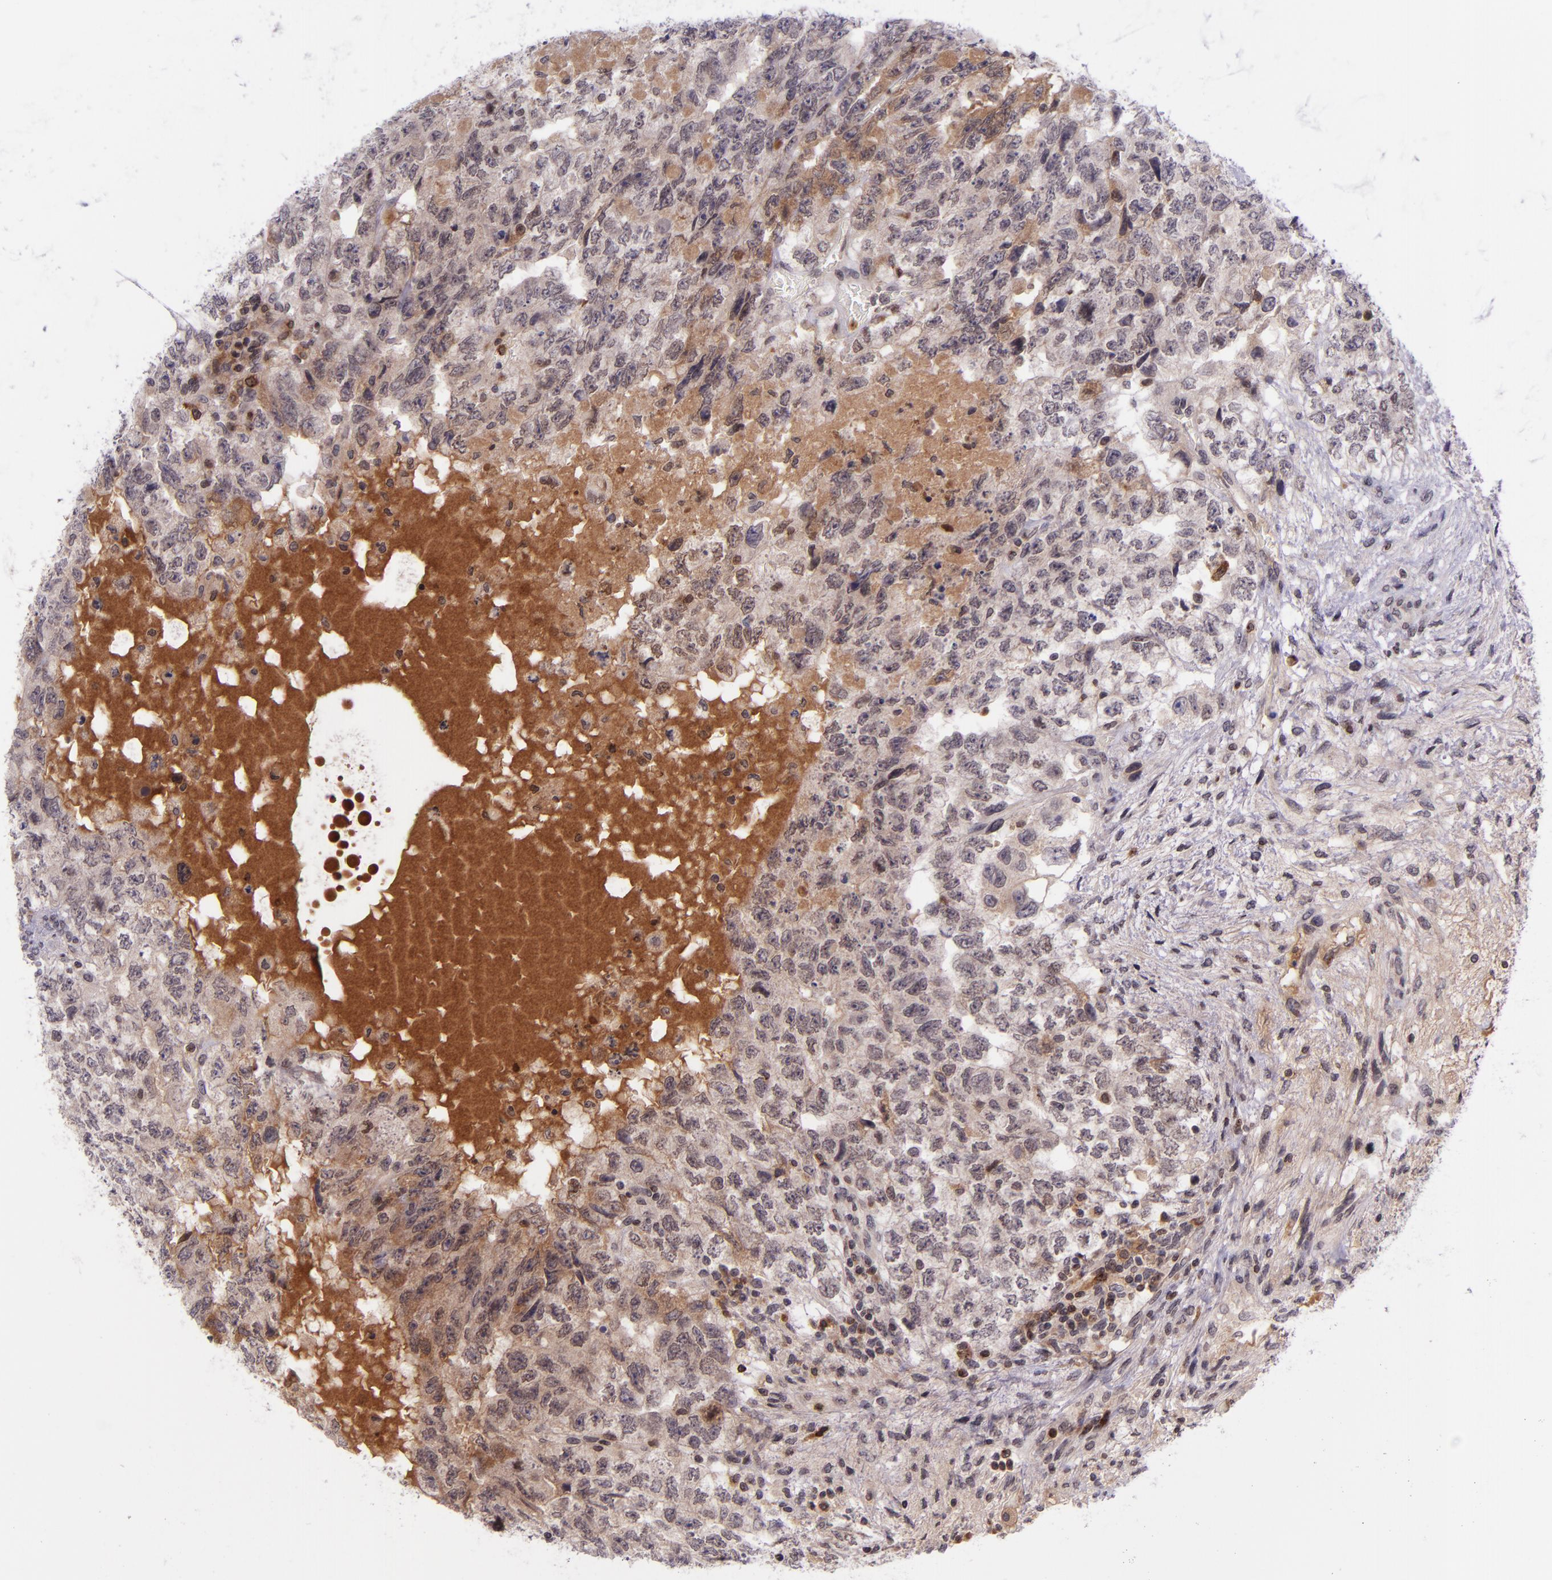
{"staining": {"intensity": "weak", "quantity": "25%-75%", "location": "cytoplasmic/membranous"}, "tissue": "testis cancer", "cell_type": "Tumor cells", "image_type": "cancer", "snomed": [{"axis": "morphology", "description": "Carcinoma, Embryonal, NOS"}, {"axis": "topography", "description": "Testis"}], "caption": "Testis cancer (embryonal carcinoma) stained with a protein marker shows weak staining in tumor cells.", "gene": "SELL", "patient": {"sex": "male", "age": 36}}